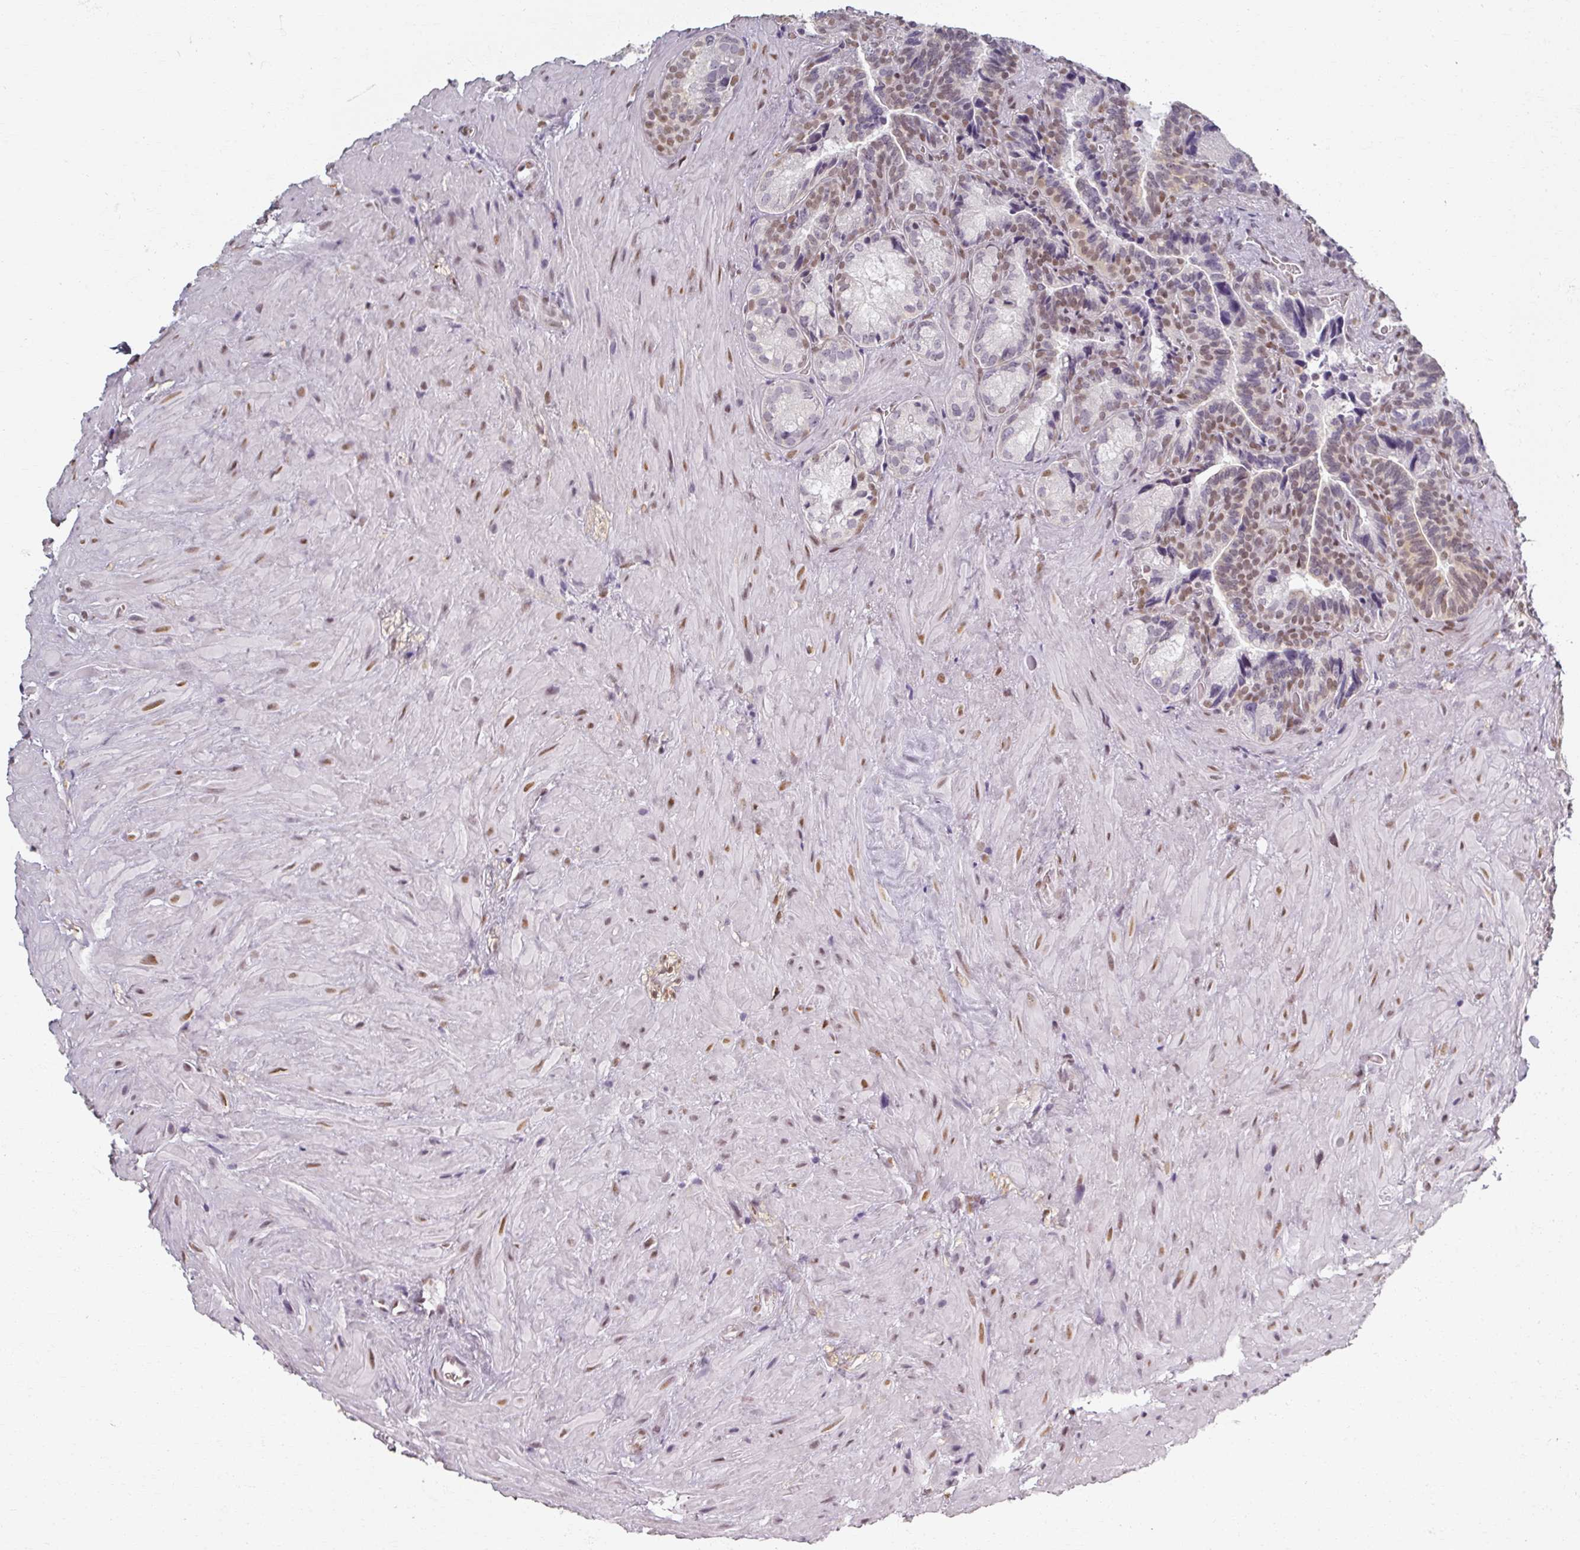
{"staining": {"intensity": "moderate", "quantity": "25%-75%", "location": "nuclear"}, "tissue": "seminal vesicle", "cell_type": "Glandular cells", "image_type": "normal", "snomed": [{"axis": "morphology", "description": "Normal tissue, NOS"}, {"axis": "topography", "description": "Seminal veicle"}], "caption": "A medium amount of moderate nuclear expression is appreciated in approximately 25%-75% of glandular cells in unremarkable seminal vesicle.", "gene": "RIPOR3", "patient": {"sex": "male", "age": 68}}